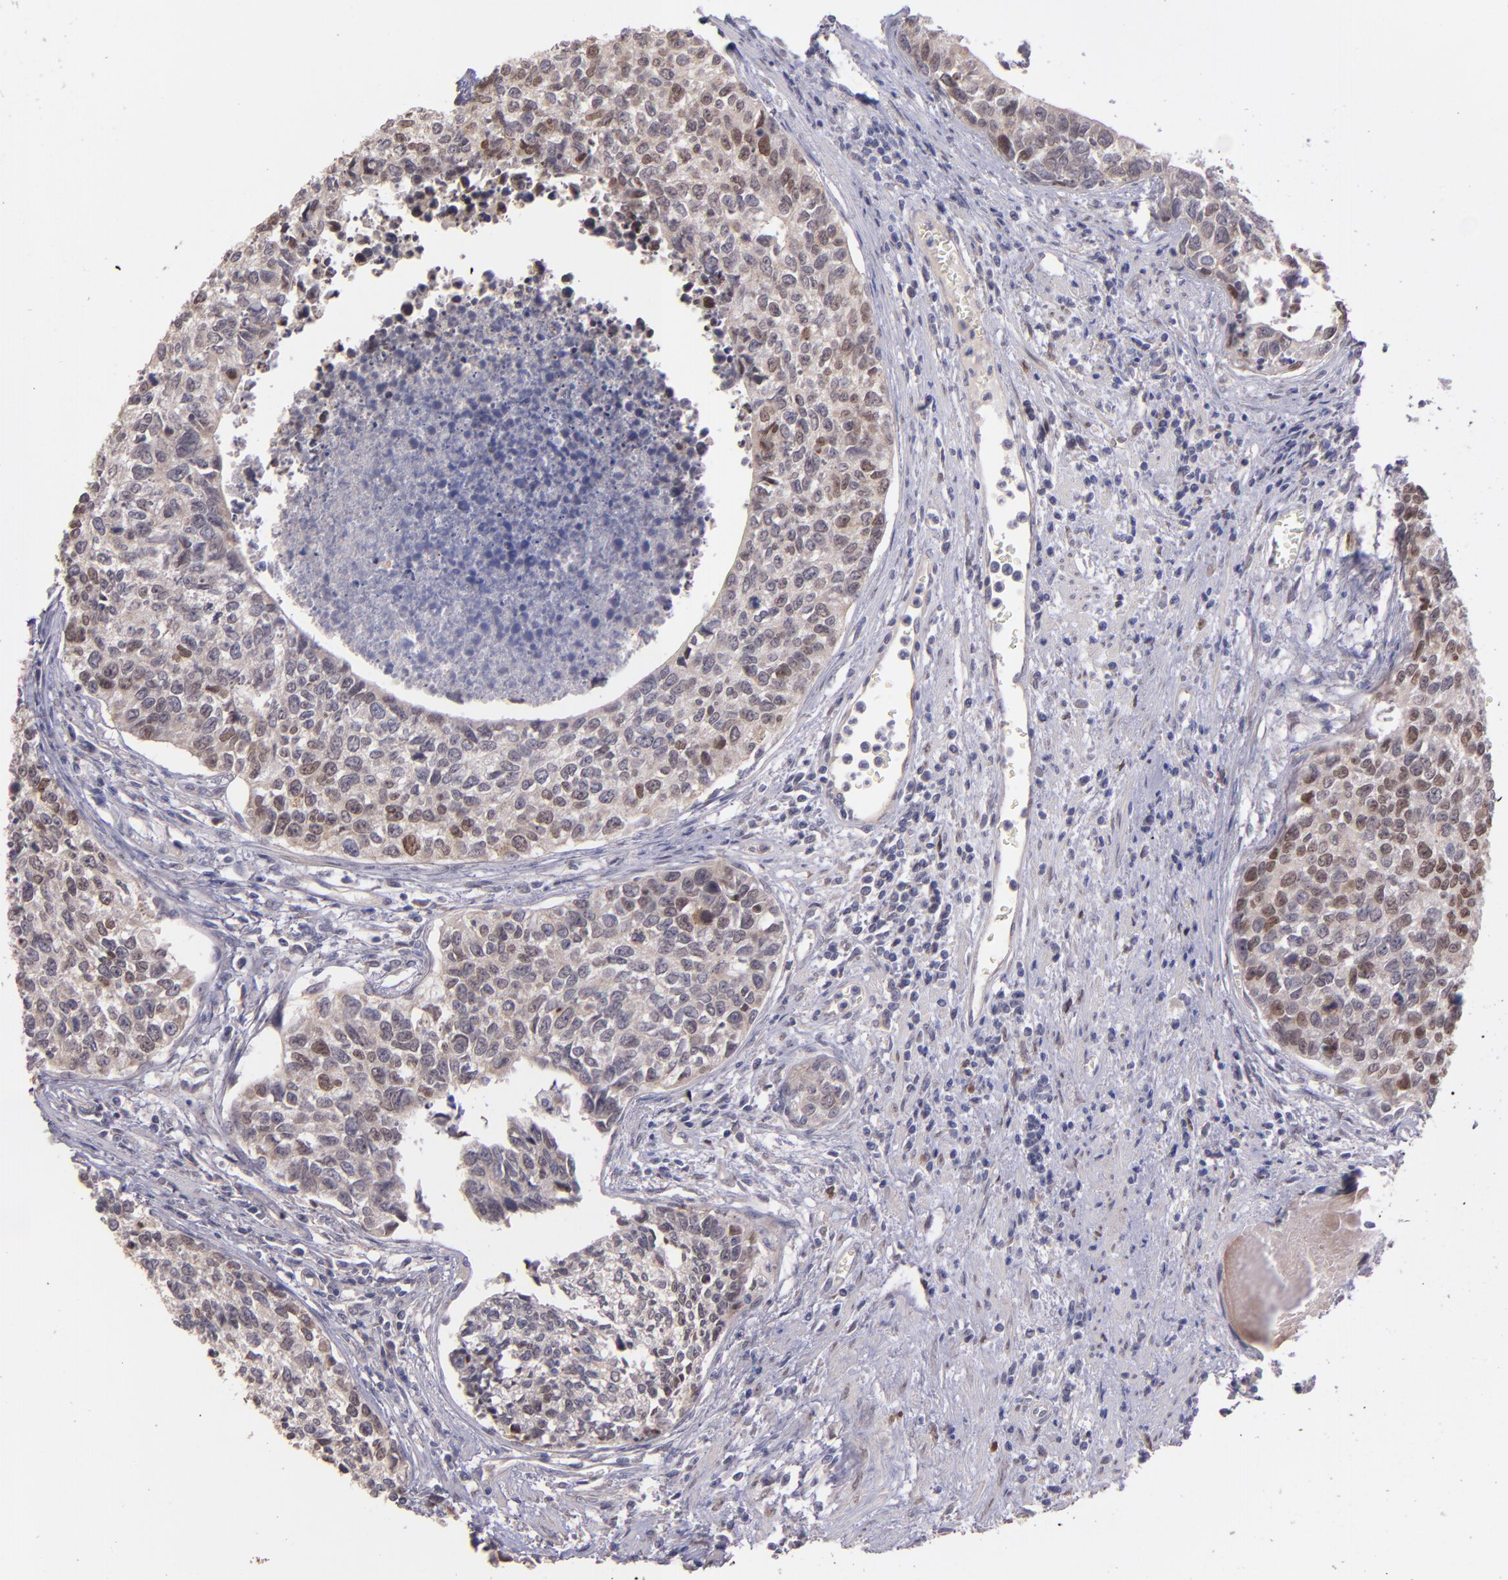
{"staining": {"intensity": "moderate", "quantity": "25%-75%", "location": "cytoplasmic/membranous,nuclear"}, "tissue": "urothelial cancer", "cell_type": "Tumor cells", "image_type": "cancer", "snomed": [{"axis": "morphology", "description": "Urothelial carcinoma, High grade"}, {"axis": "topography", "description": "Urinary bladder"}], "caption": "IHC of urothelial cancer exhibits medium levels of moderate cytoplasmic/membranous and nuclear positivity in approximately 25%-75% of tumor cells.", "gene": "NUP62CL", "patient": {"sex": "male", "age": 81}}